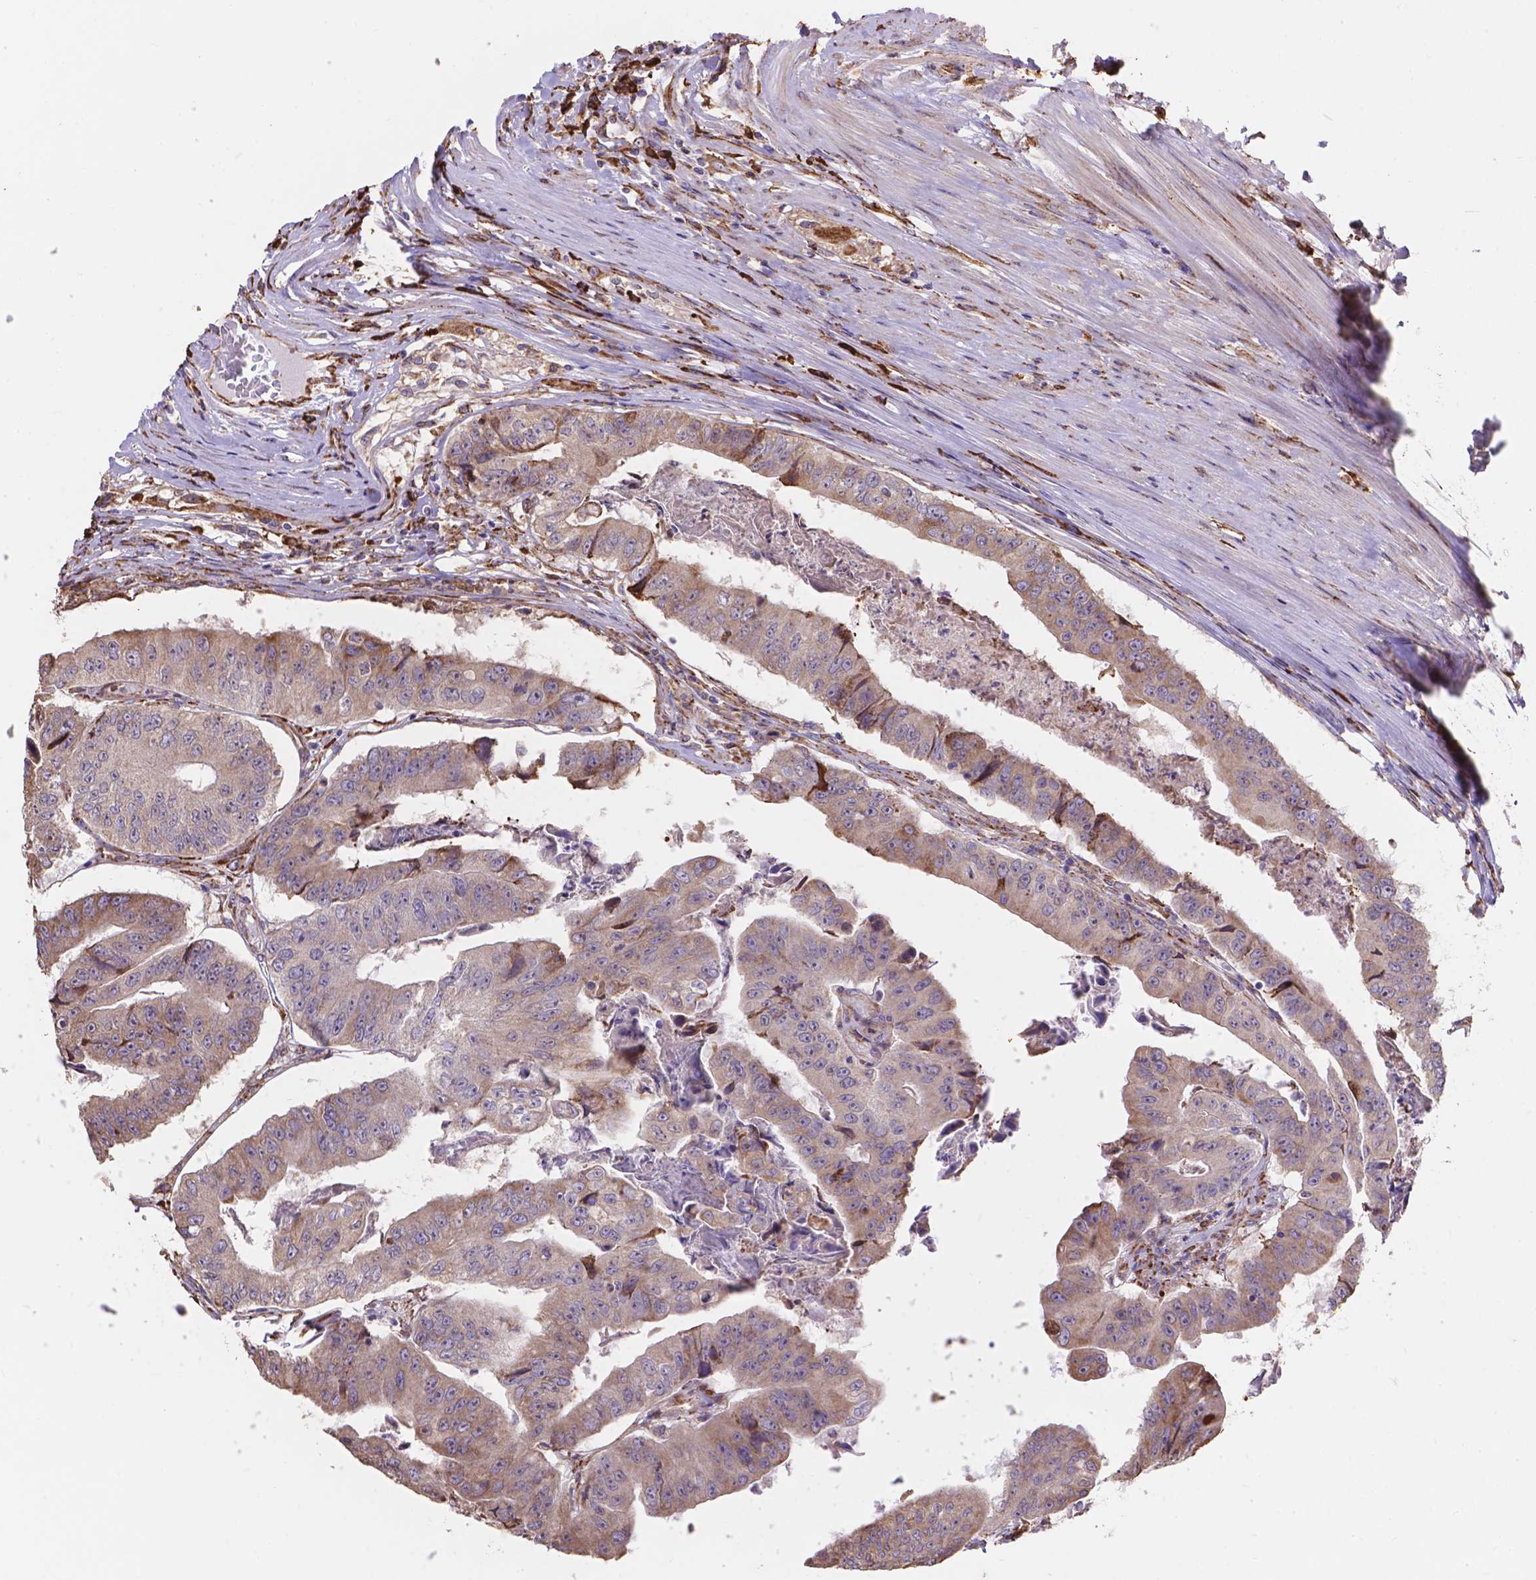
{"staining": {"intensity": "weak", "quantity": "<25%", "location": "cytoplasmic/membranous"}, "tissue": "colorectal cancer", "cell_type": "Tumor cells", "image_type": "cancer", "snomed": [{"axis": "morphology", "description": "Adenocarcinoma, NOS"}, {"axis": "topography", "description": "Colon"}], "caption": "This is an immunohistochemistry micrograph of human colorectal cancer (adenocarcinoma). There is no positivity in tumor cells.", "gene": "IPO11", "patient": {"sex": "female", "age": 67}}